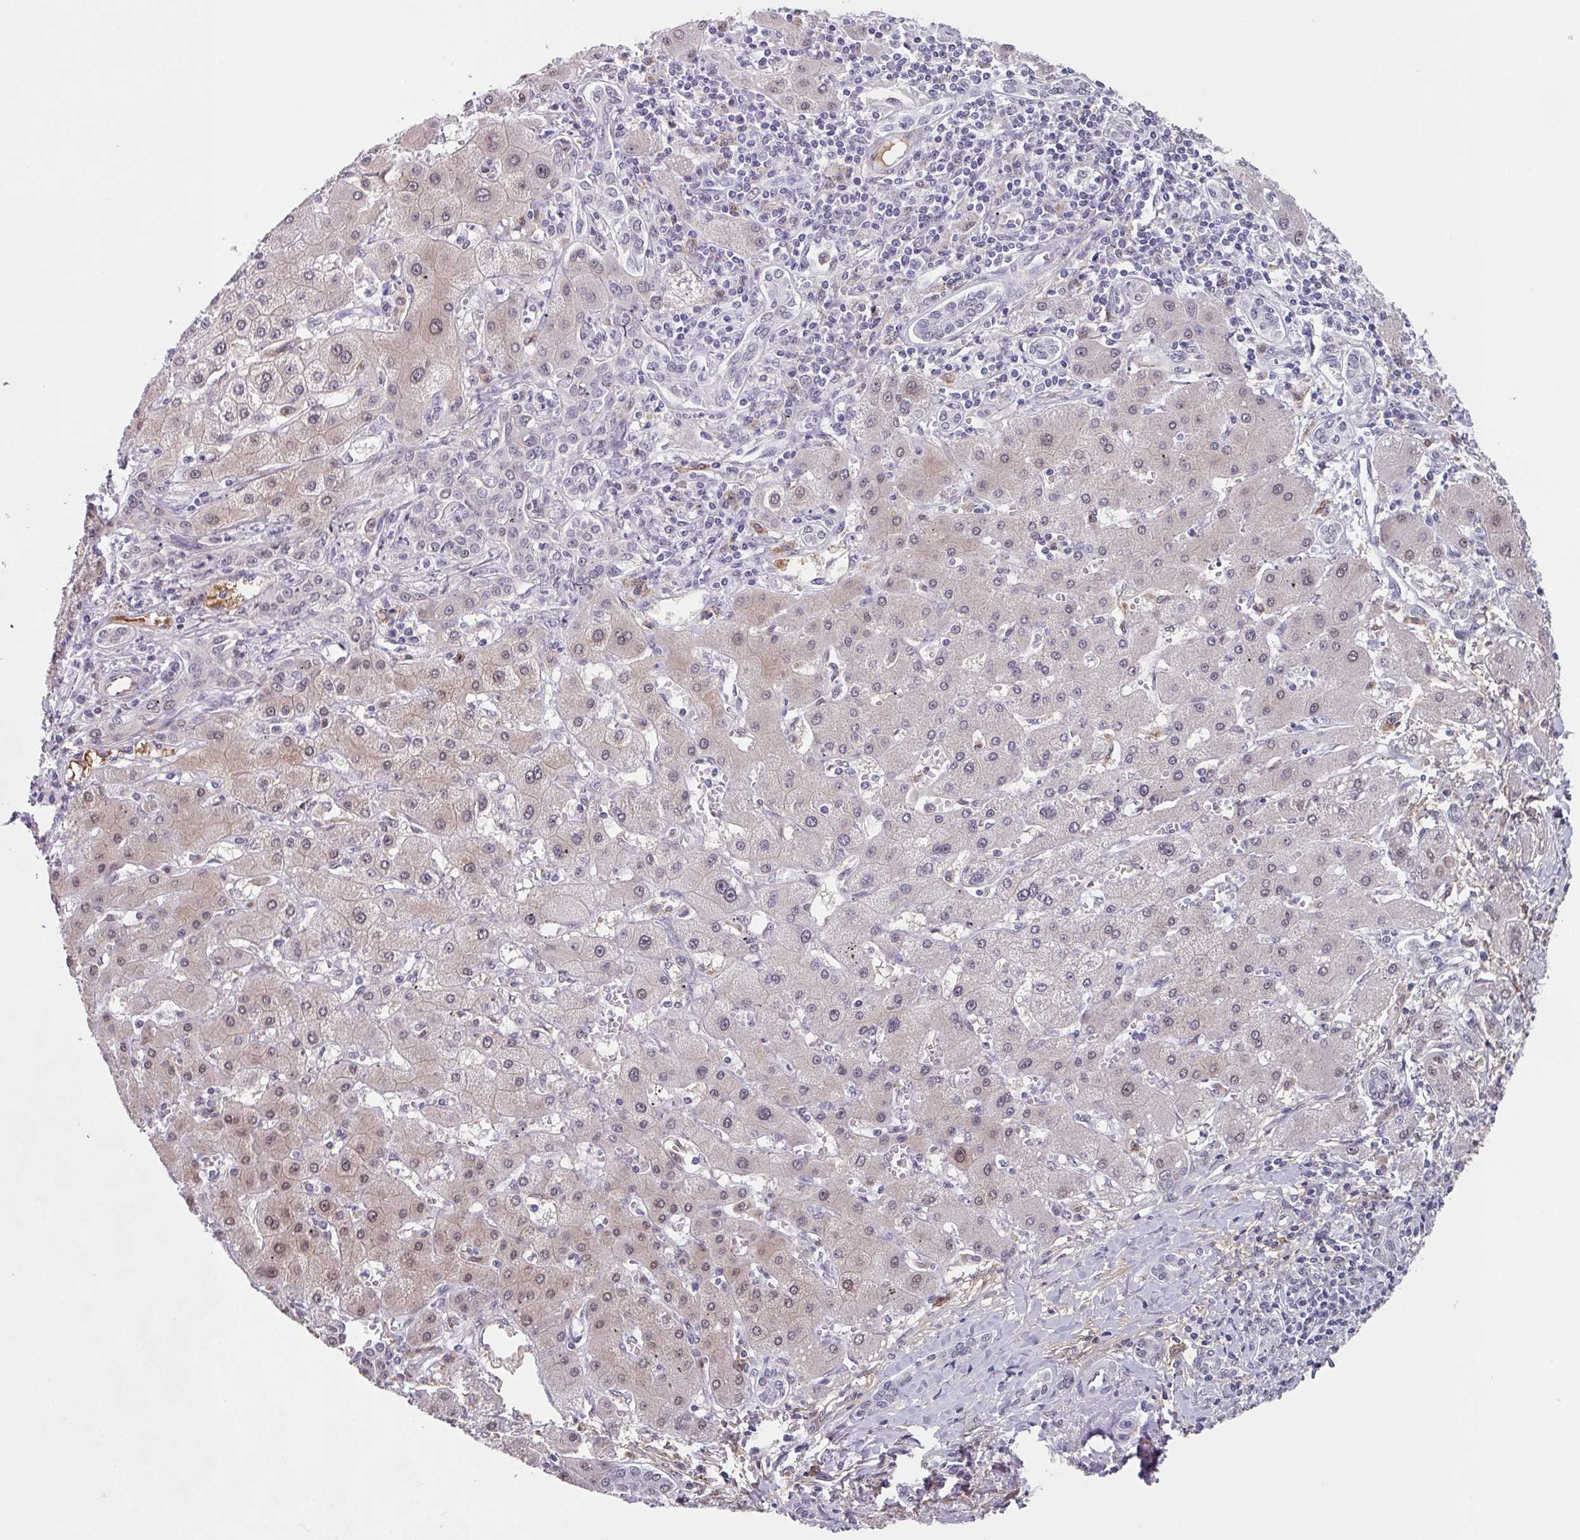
{"staining": {"intensity": "weak", "quantity": ">75%", "location": "cytoplasmic/membranous,nuclear"}, "tissue": "liver cancer", "cell_type": "Tumor cells", "image_type": "cancer", "snomed": [{"axis": "morphology", "description": "Cholangiocarcinoma"}, {"axis": "topography", "description": "Liver"}], "caption": "Liver cancer stained for a protein shows weak cytoplasmic/membranous and nuclear positivity in tumor cells.", "gene": "C1QB", "patient": {"sex": "male", "age": 59}}